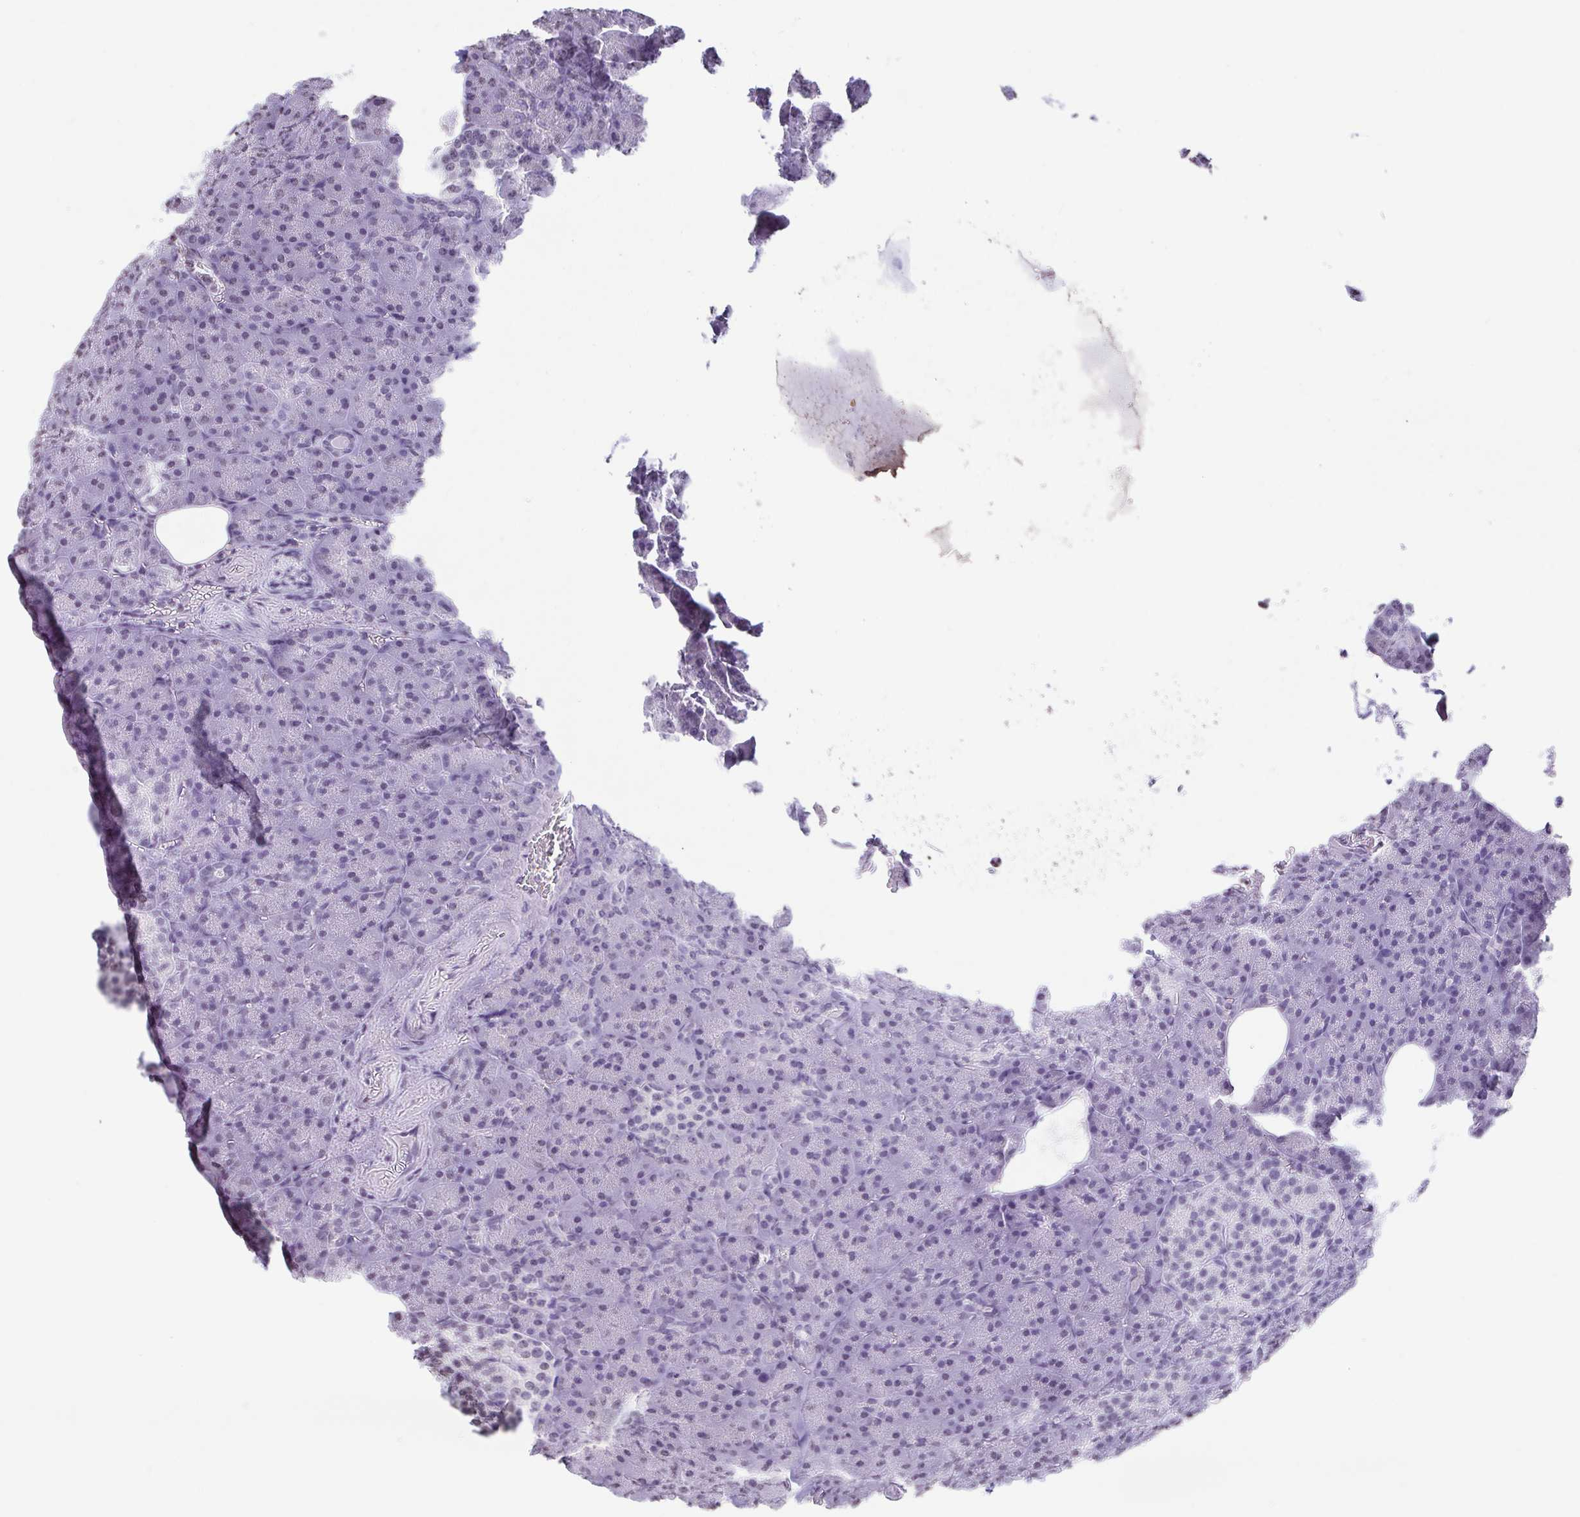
{"staining": {"intensity": "negative", "quantity": "none", "location": "none"}, "tissue": "pancreas", "cell_type": "Exocrine glandular cells", "image_type": "normal", "snomed": [{"axis": "morphology", "description": "Normal tissue, NOS"}, {"axis": "topography", "description": "Pancreas"}], "caption": "This is an IHC photomicrograph of unremarkable pancreas. There is no positivity in exocrine glandular cells.", "gene": "VCX2", "patient": {"sex": "female", "age": 74}}